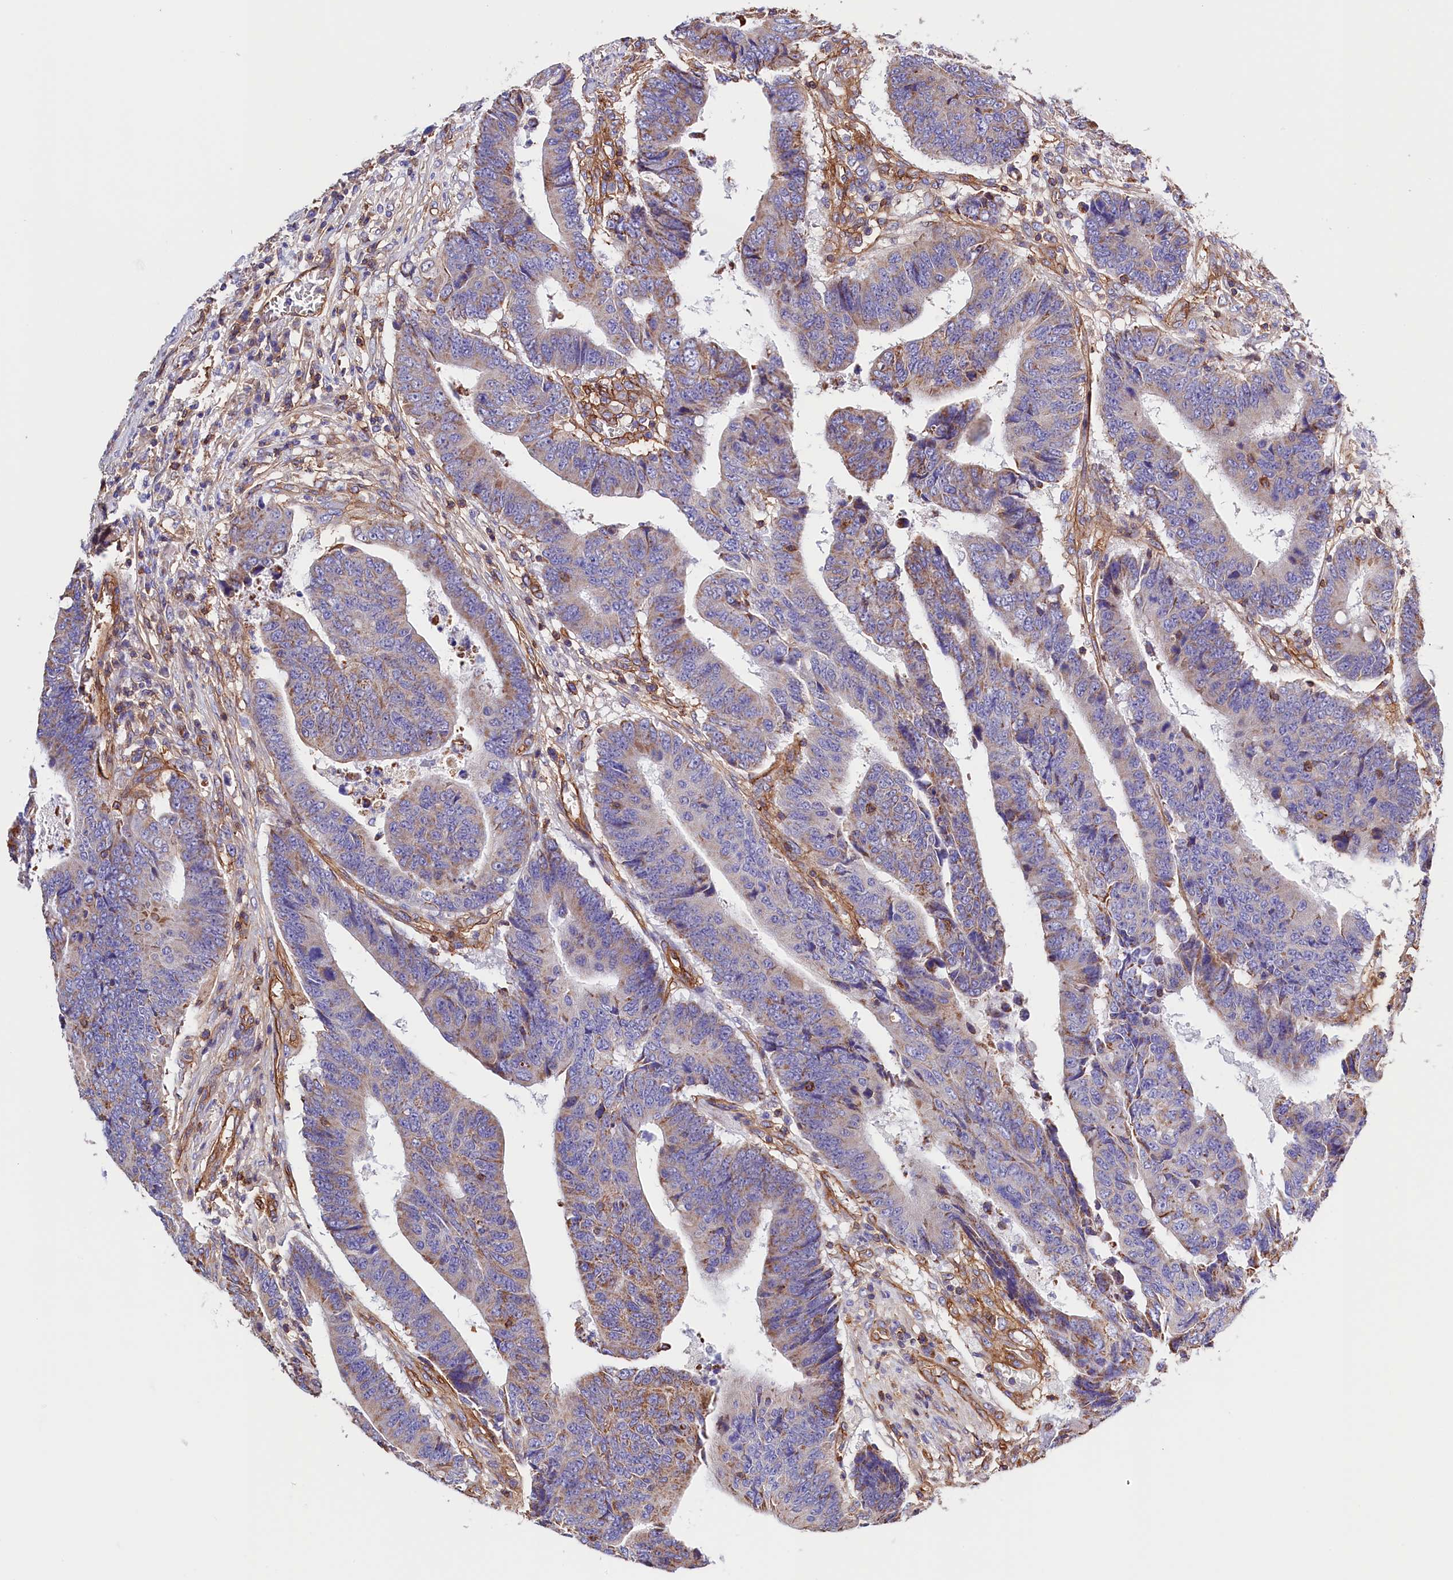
{"staining": {"intensity": "moderate", "quantity": "<25%", "location": "cytoplasmic/membranous"}, "tissue": "colorectal cancer", "cell_type": "Tumor cells", "image_type": "cancer", "snomed": [{"axis": "morphology", "description": "Adenocarcinoma, NOS"}, {"axis": "topography", "description": "Rectum"}], "caption": "Immunohistochemistry micrograph of colorectal cancer stained for a protein (brown), which shows low levels of moderate cytoplasmic/membranous staining in about <25% of tumor cells.", "gene": "ATP2B4", "patient": {"sex": "male", "age": 84}}